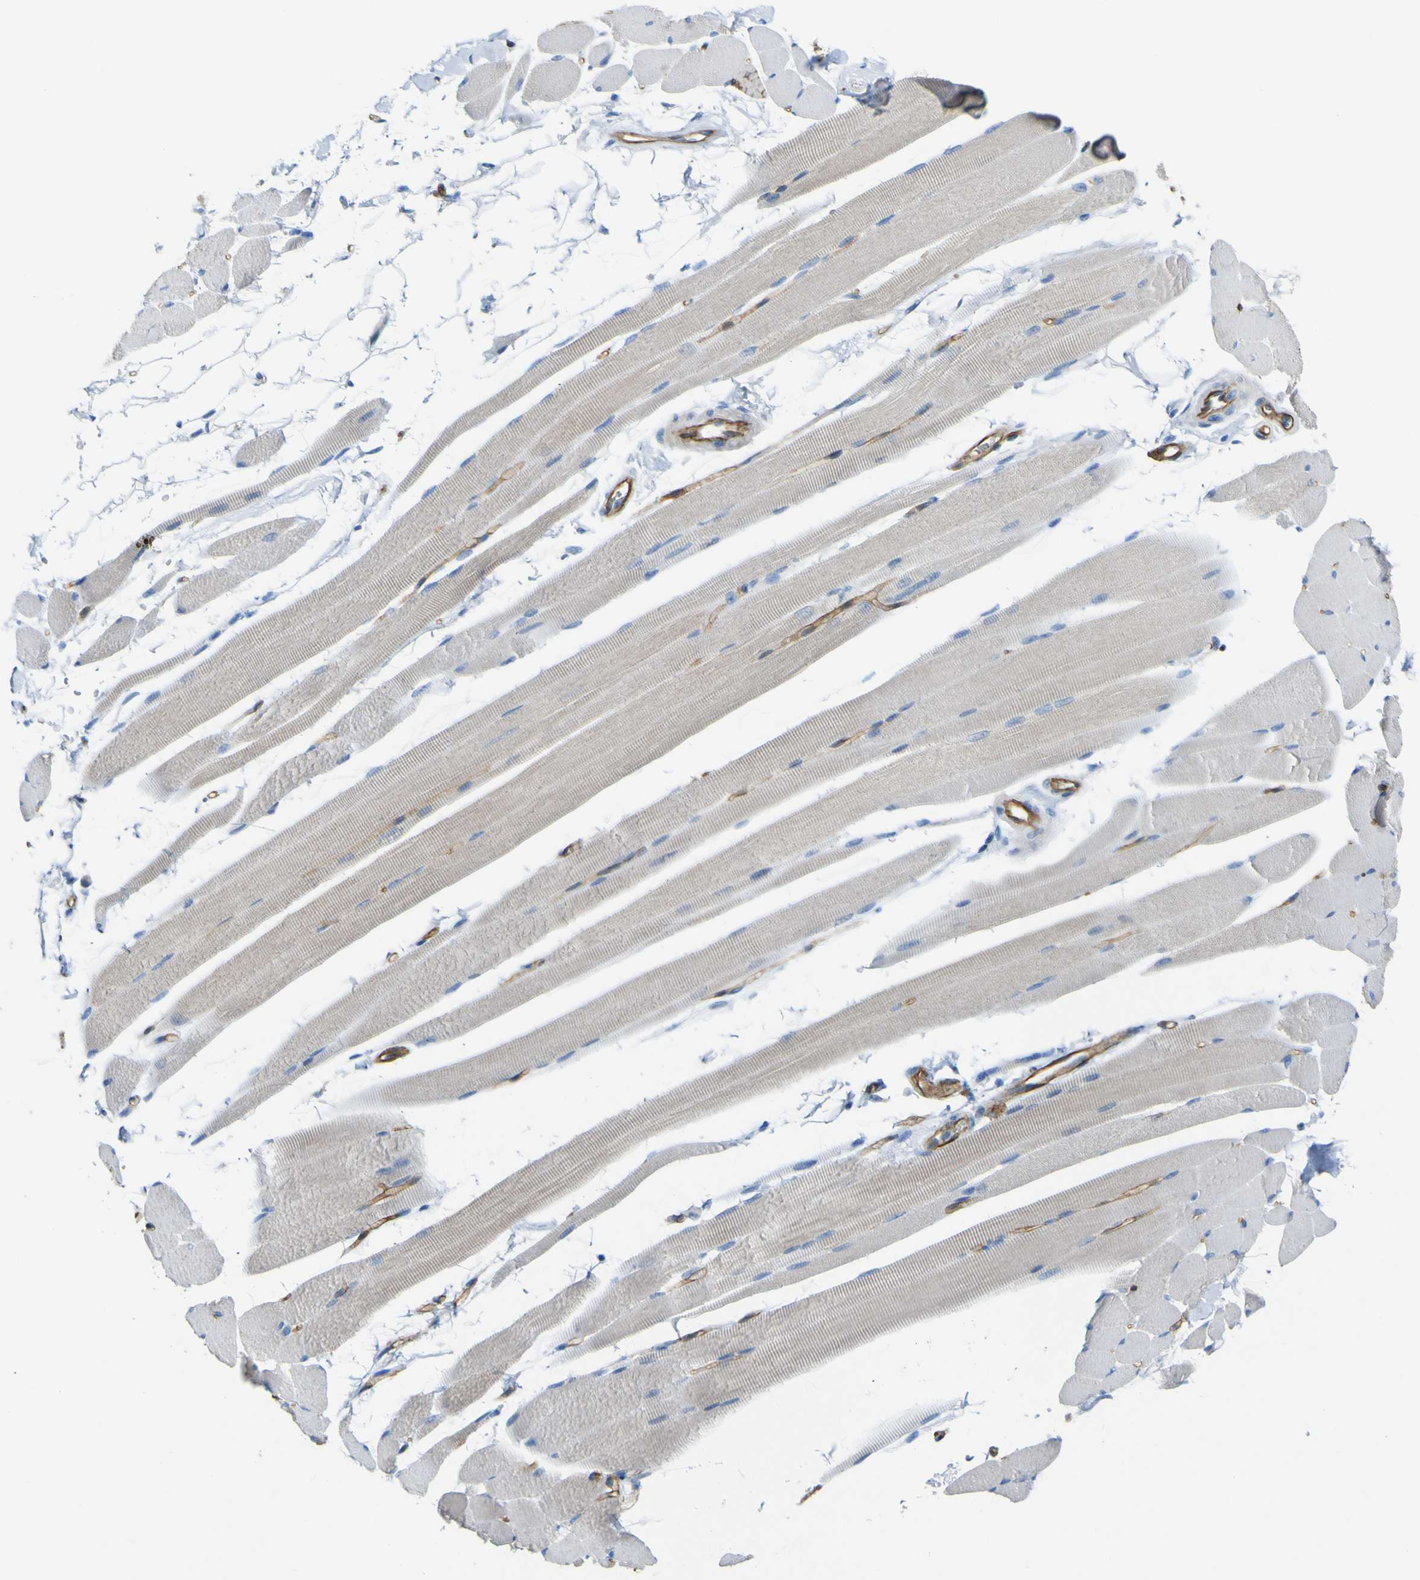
{"staining": {"intensity": "negative", "quantity": "none", "location": "none"}, "tissue": "skeletal muscle", "cell_type": "Myocytes", "image_type": "normal", "snomed": [{"axis": "morphology", "description": "Normal tissue, NOS"}, {"axis": "topography", "description": "Skeletal muscle"}, {"axis": "topography", "description": "Peripheral nerve tissue"}], "caption": "The immunohistochemistry image has no significant expression in myocytes of skeletal muscle.", "gene": "CD93", "patient": {"sex": "female", "age": 84}}